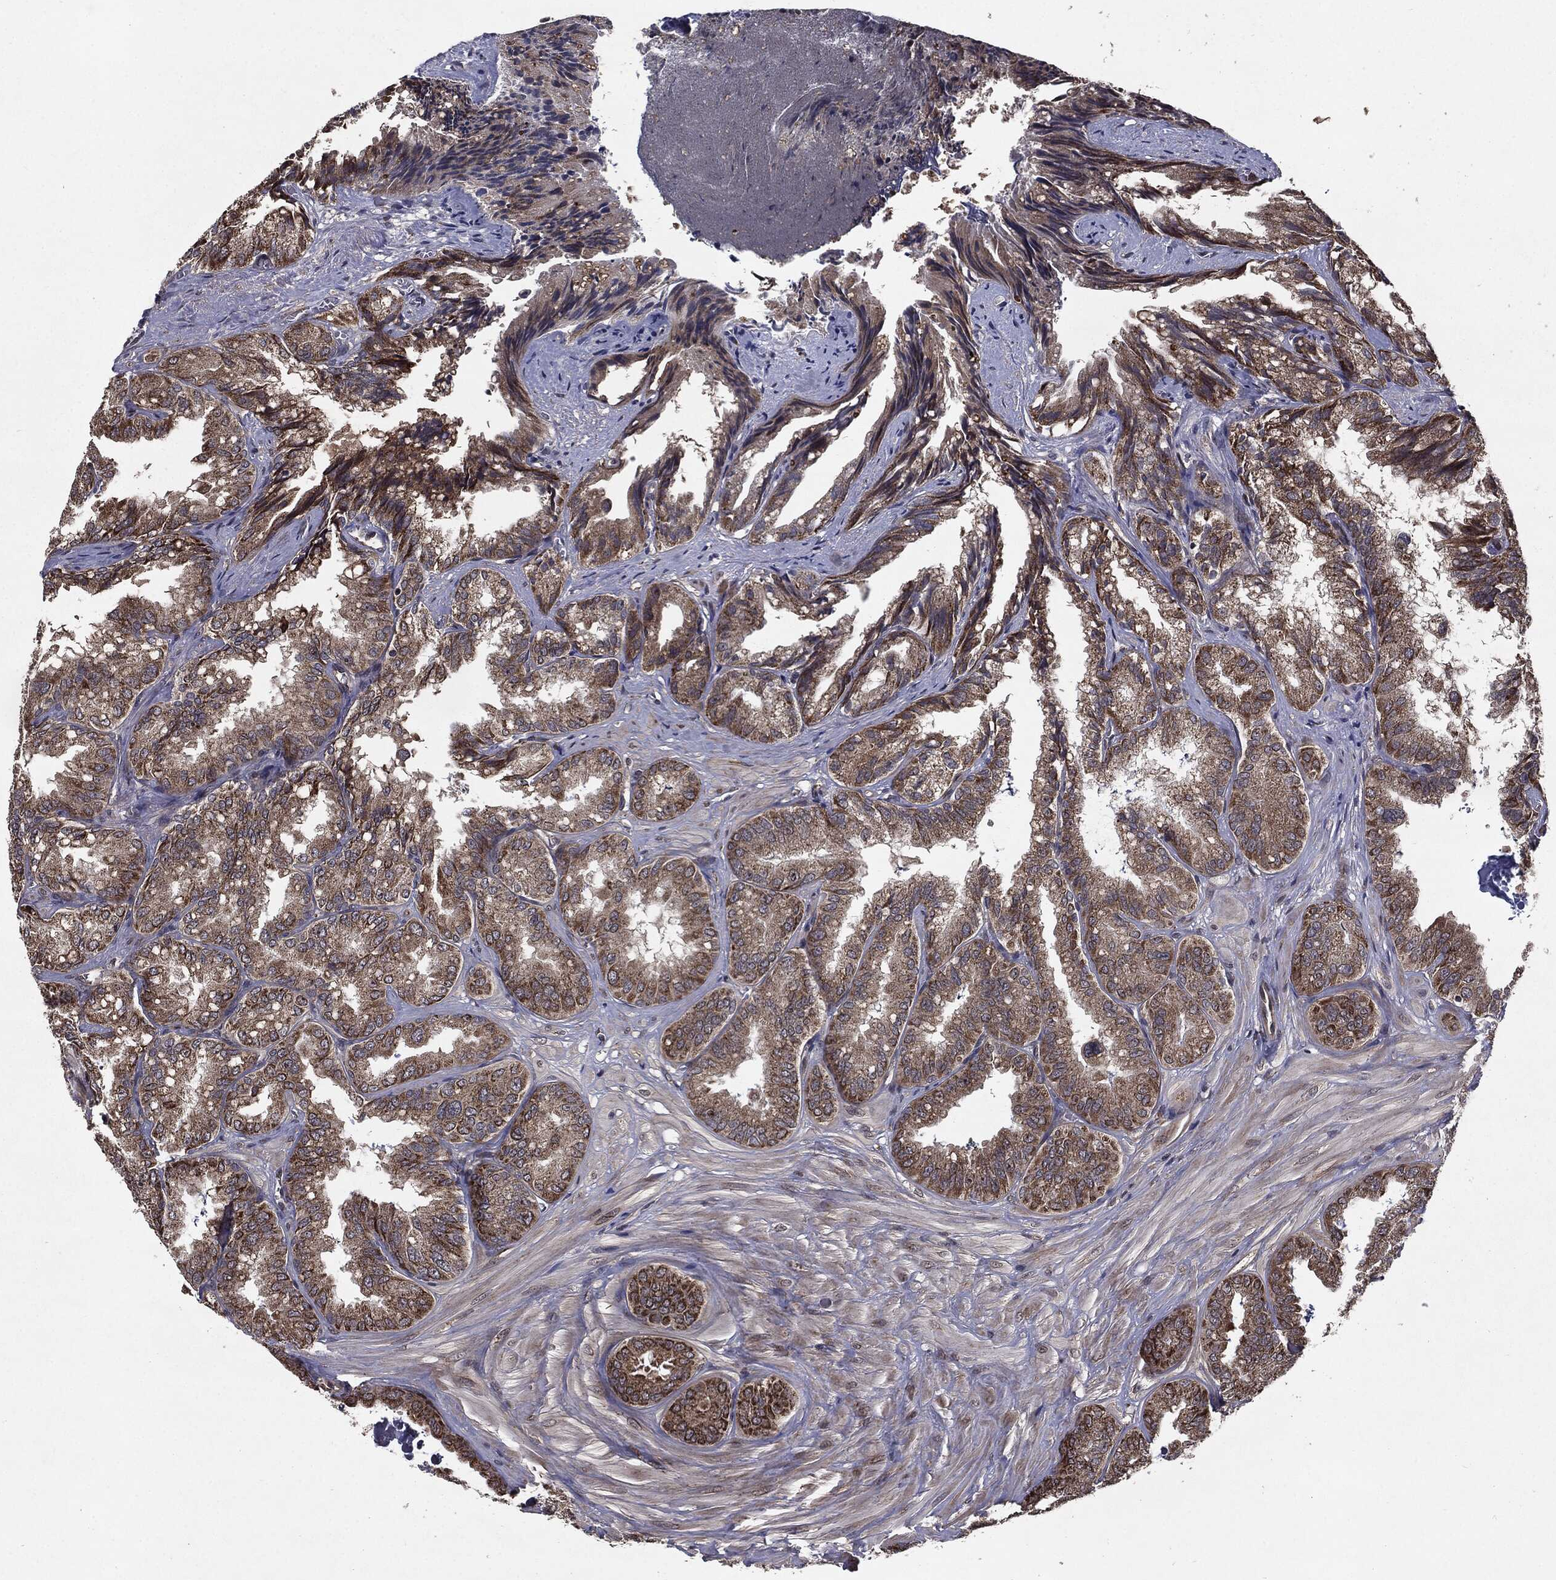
{"staining": {"intensity": "strong", "quantity": "25%-75%", "location": "cytoplasmic/membranous"}, "tissue": "epididymis", "cell_type": "Glandular cells", "image_type": "normal", "snomed": [{"axis": "morphology", "description": "Normal tissue, NOS"}, {"axis": "topography", "description": "Seminal veicle"}, {"axis": "topography", "description": "Epididymis"}], "caption": "Protein expression analysis of unremarkable epididymis demonstrates strong cytoplasmic/membranous expression in approximately 25%-75% of glandular cells.", "gene": "HDAC5", "patient": {"sex": "male", "age": 63}}